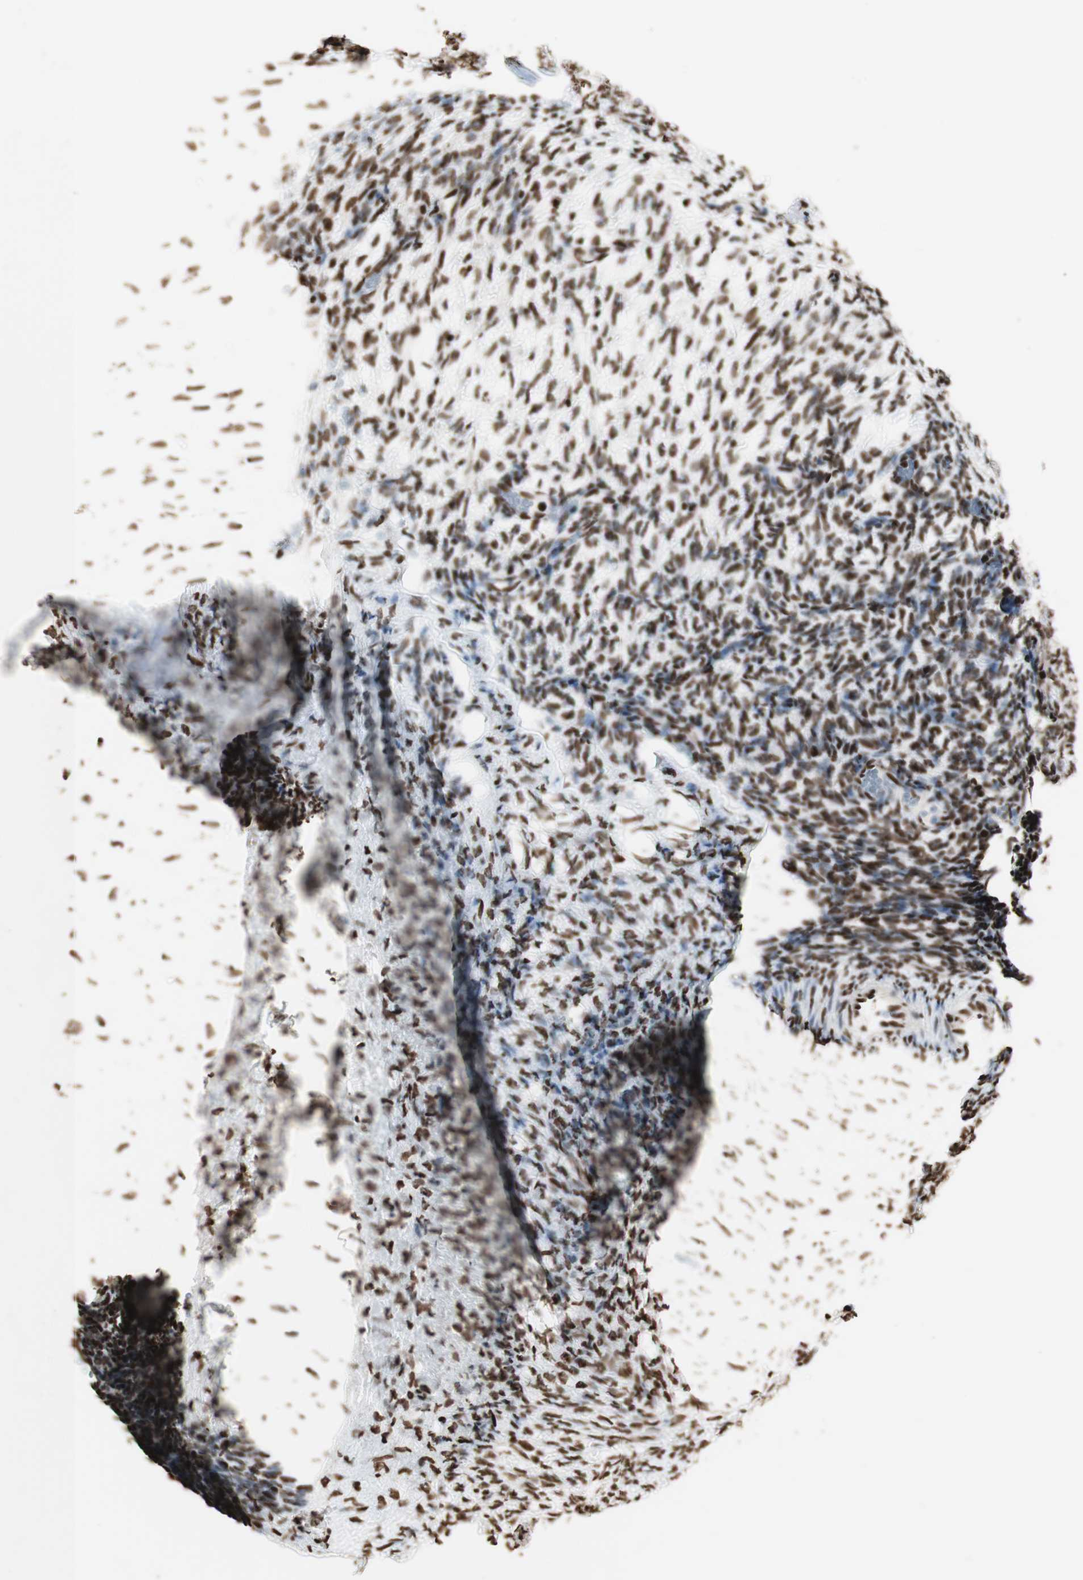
{"staining": {"intensity": "moderate", "quantity": ">75%", "location": "nuclear"}, "tissue": "ovary", "cell_type": "Ovarian stroma cells", "image_type": "normal", "snomed": [{"axis": "morphology", "description": "Normal tissue, NOS"}, {"axis": "topography", "description": "Ovary"}], "caption": "Immunohistochemistry (IHC) (DAB) staining of benign ovary exhibits moderate nuclear protein expression in about >75% of ovarian stroma cells.", "gene": "HNRNPA2B1", "patient": {"sex": "female", "age": 35}}